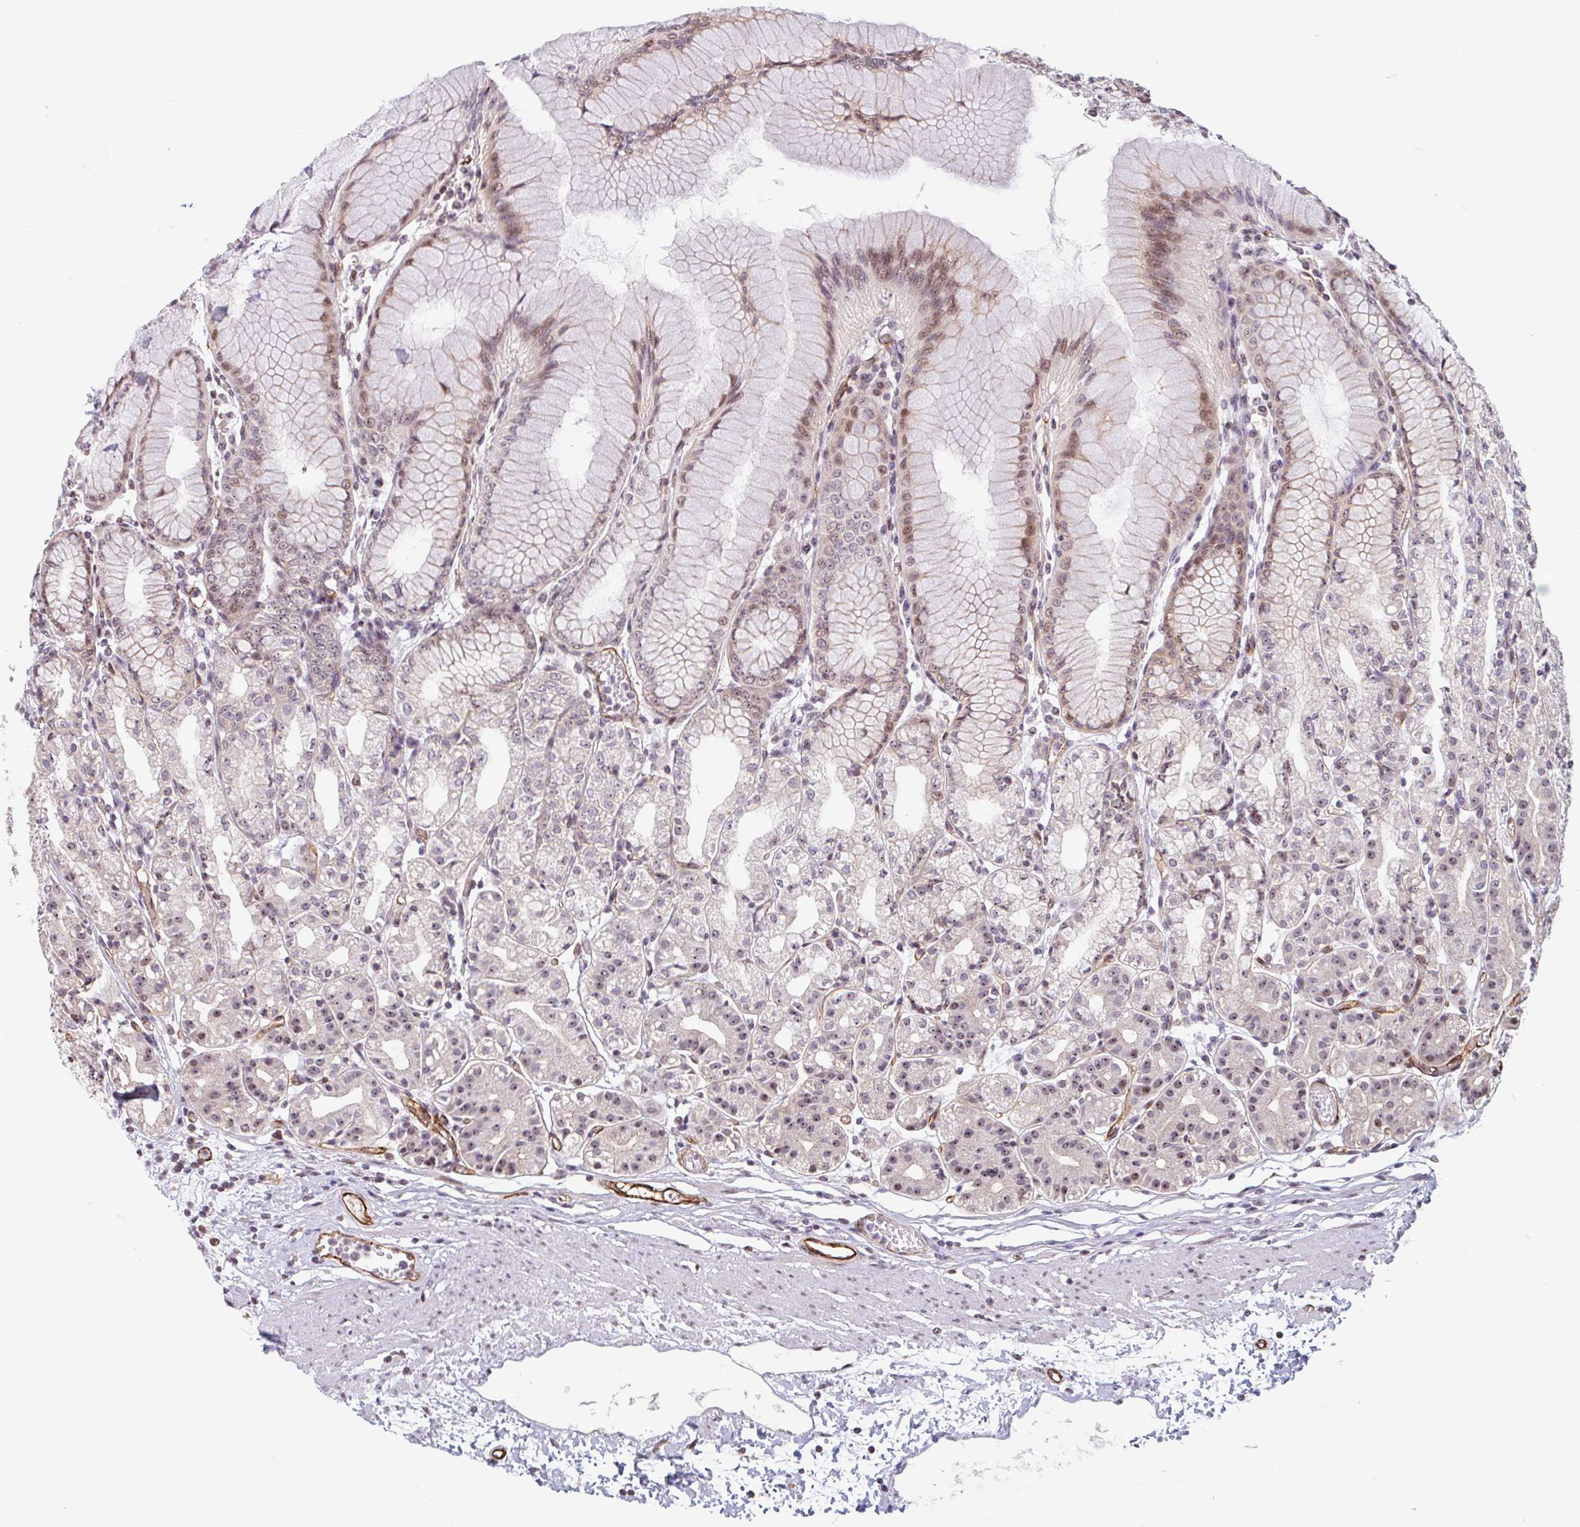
{"staining": {"intensity": "moderate", "quantity": "<25%", "location": "nuclear"}, "tissue": "stomach", "cell_type": "Glandular cells", "image_type": "normal", "snomed": [{"axis": "morphology", "description": "Normal tissue, NOS"}, {"axis": "topography", "description": "Stomach"}], "caption": "Protein staining demonstrates moderate nuclear expression in approximately <25% of glandular cells in unremarkable stomach.", "gene": "ZNF689", "patient": {"sex": "female", "age": 57}}